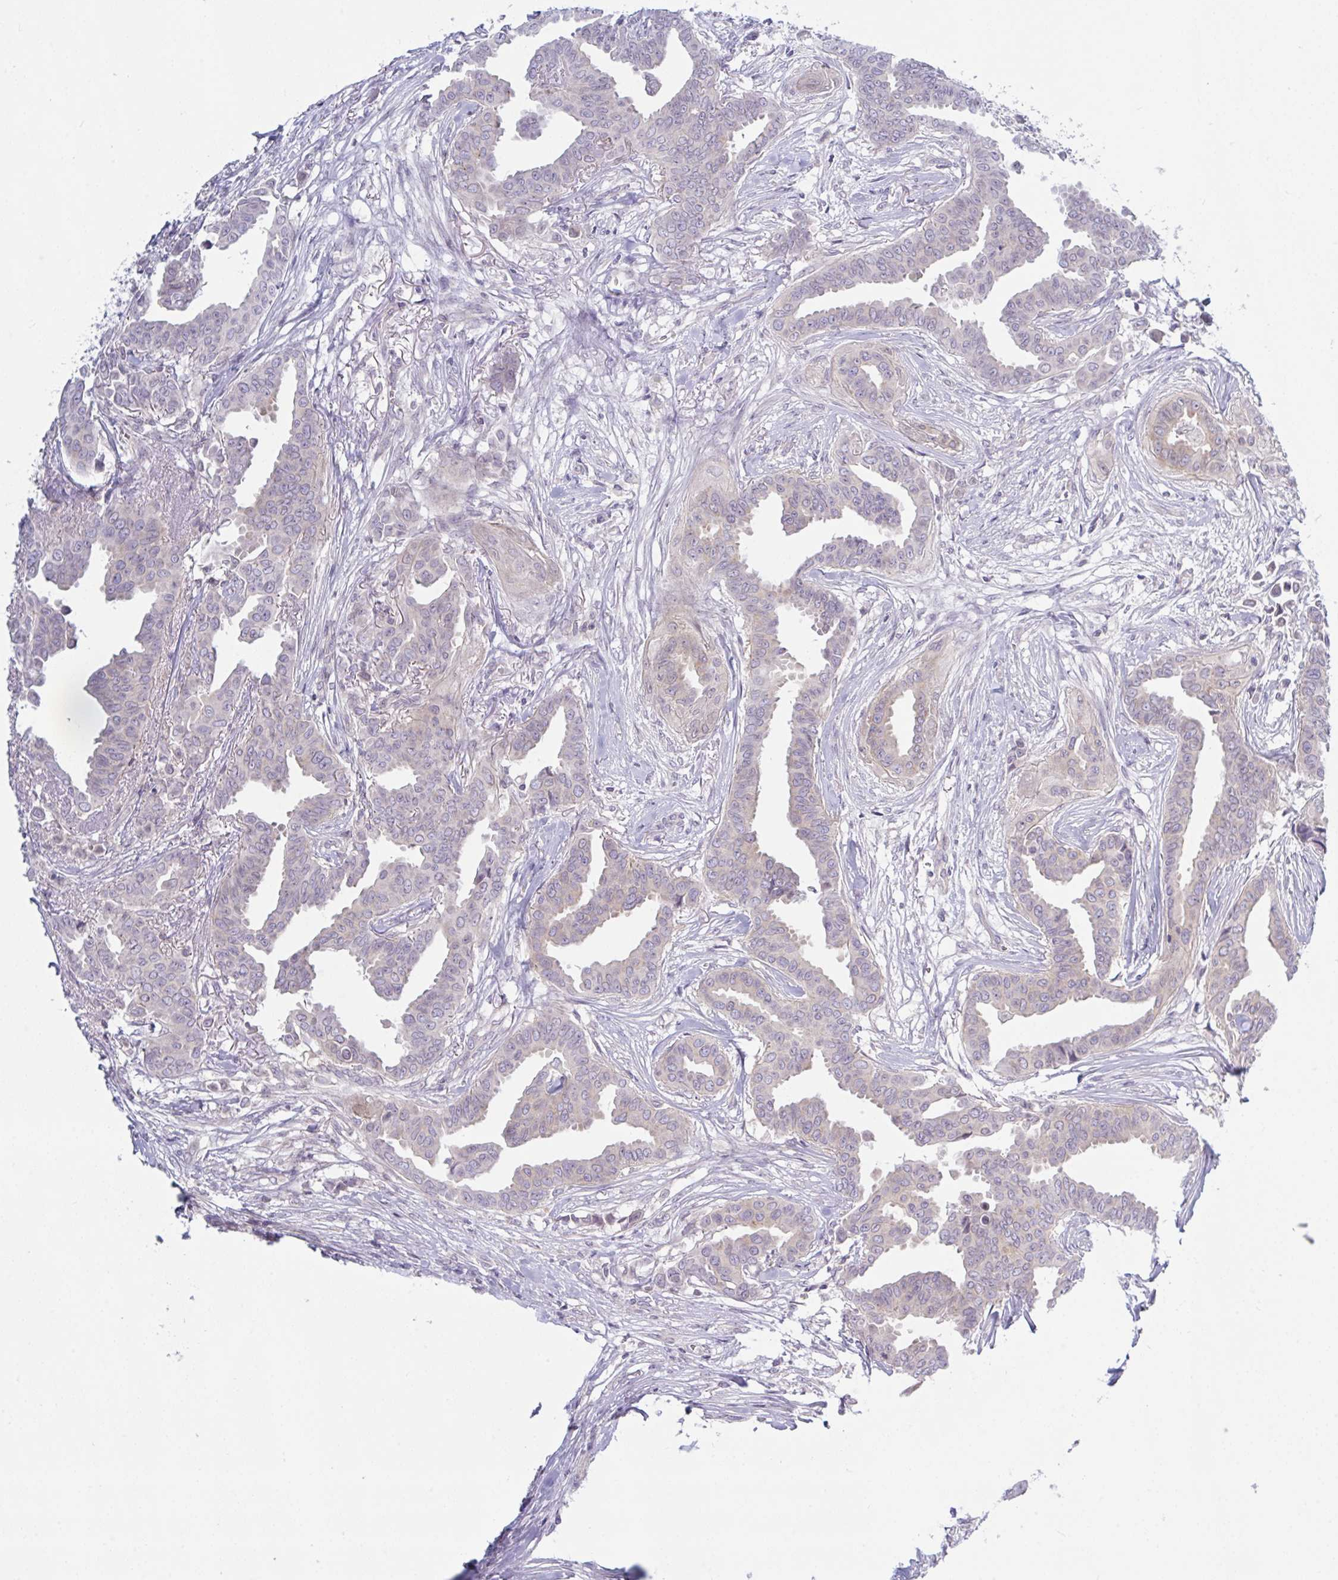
{"staining": {"intensity": "negative", "quantity": "none", "location": "none"}, "tissue": "breast cancer", "cell_type": "Tumor cells", "image_type": "cancer", "snomed": [{"axis": "morphology", "description": "Duct carcinoma"}, {"axis": "topography", "description": "Breast"}], "caption": "Immunohistochemistry (IHC) micrograph of breast cancer (invasive ductal carcinoma) stained for a protein (brown), which shows no staining in tumor cells.", "gene": "TANK", "patient": {"sex": "female", "age": 45}}